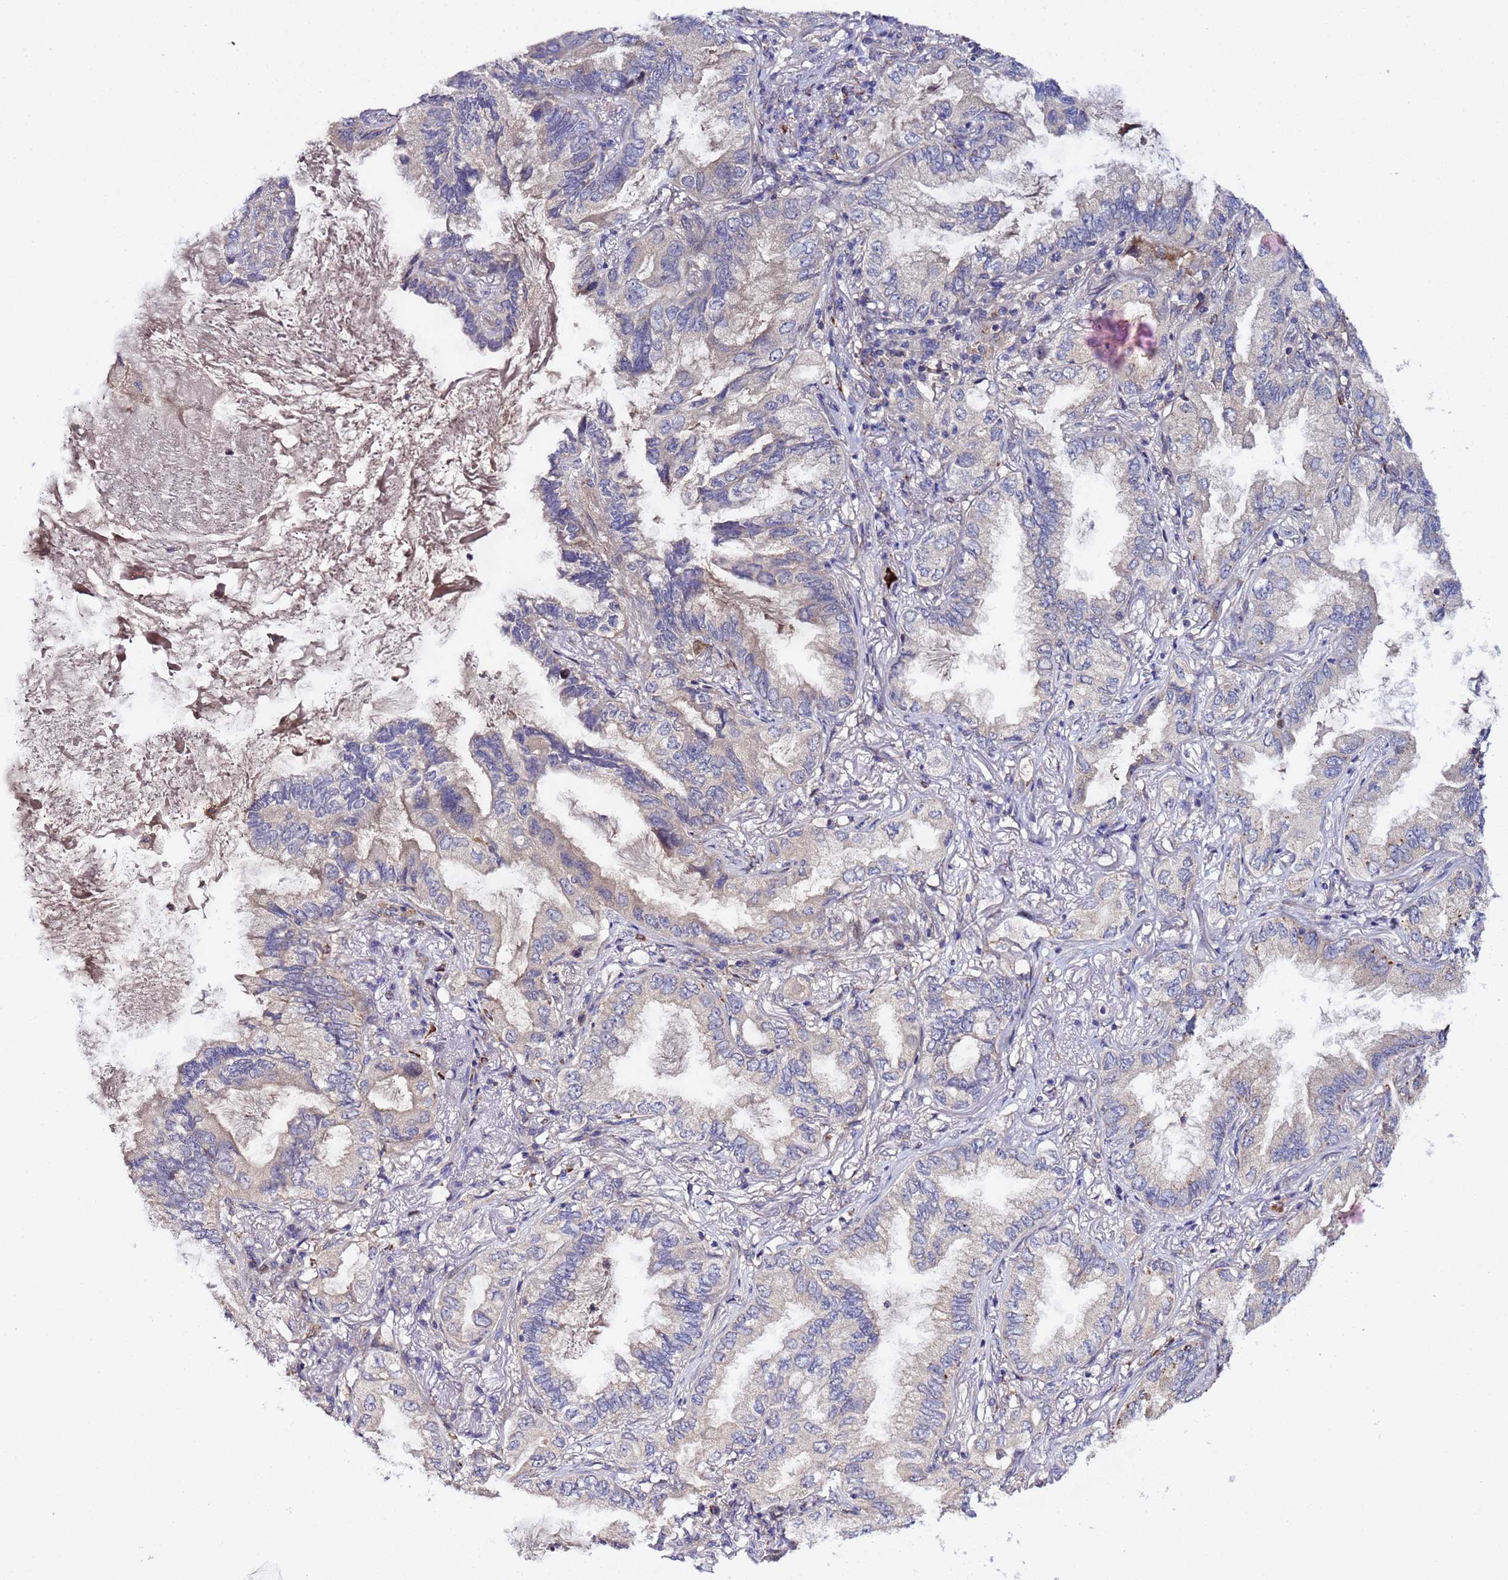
{"staining": {"intensity": "weak", "quantity": "<25%", "location": "cytoplasmic/membranous"}, "tissue": "lung cancer", "cell_type": "Tumor cells", "image_type": "cancer", "snomed": [{"axis": "morphology", "description": "Adenocarcinoma, NOS"}, {"axis": "topography", "description": "Lung"}], "caption": "Tumor cells show no significant protein positivity in adenocarcinoma (lung).", "gene": "PLXDC2", "patient": {"sex": "female", "age": 69}}